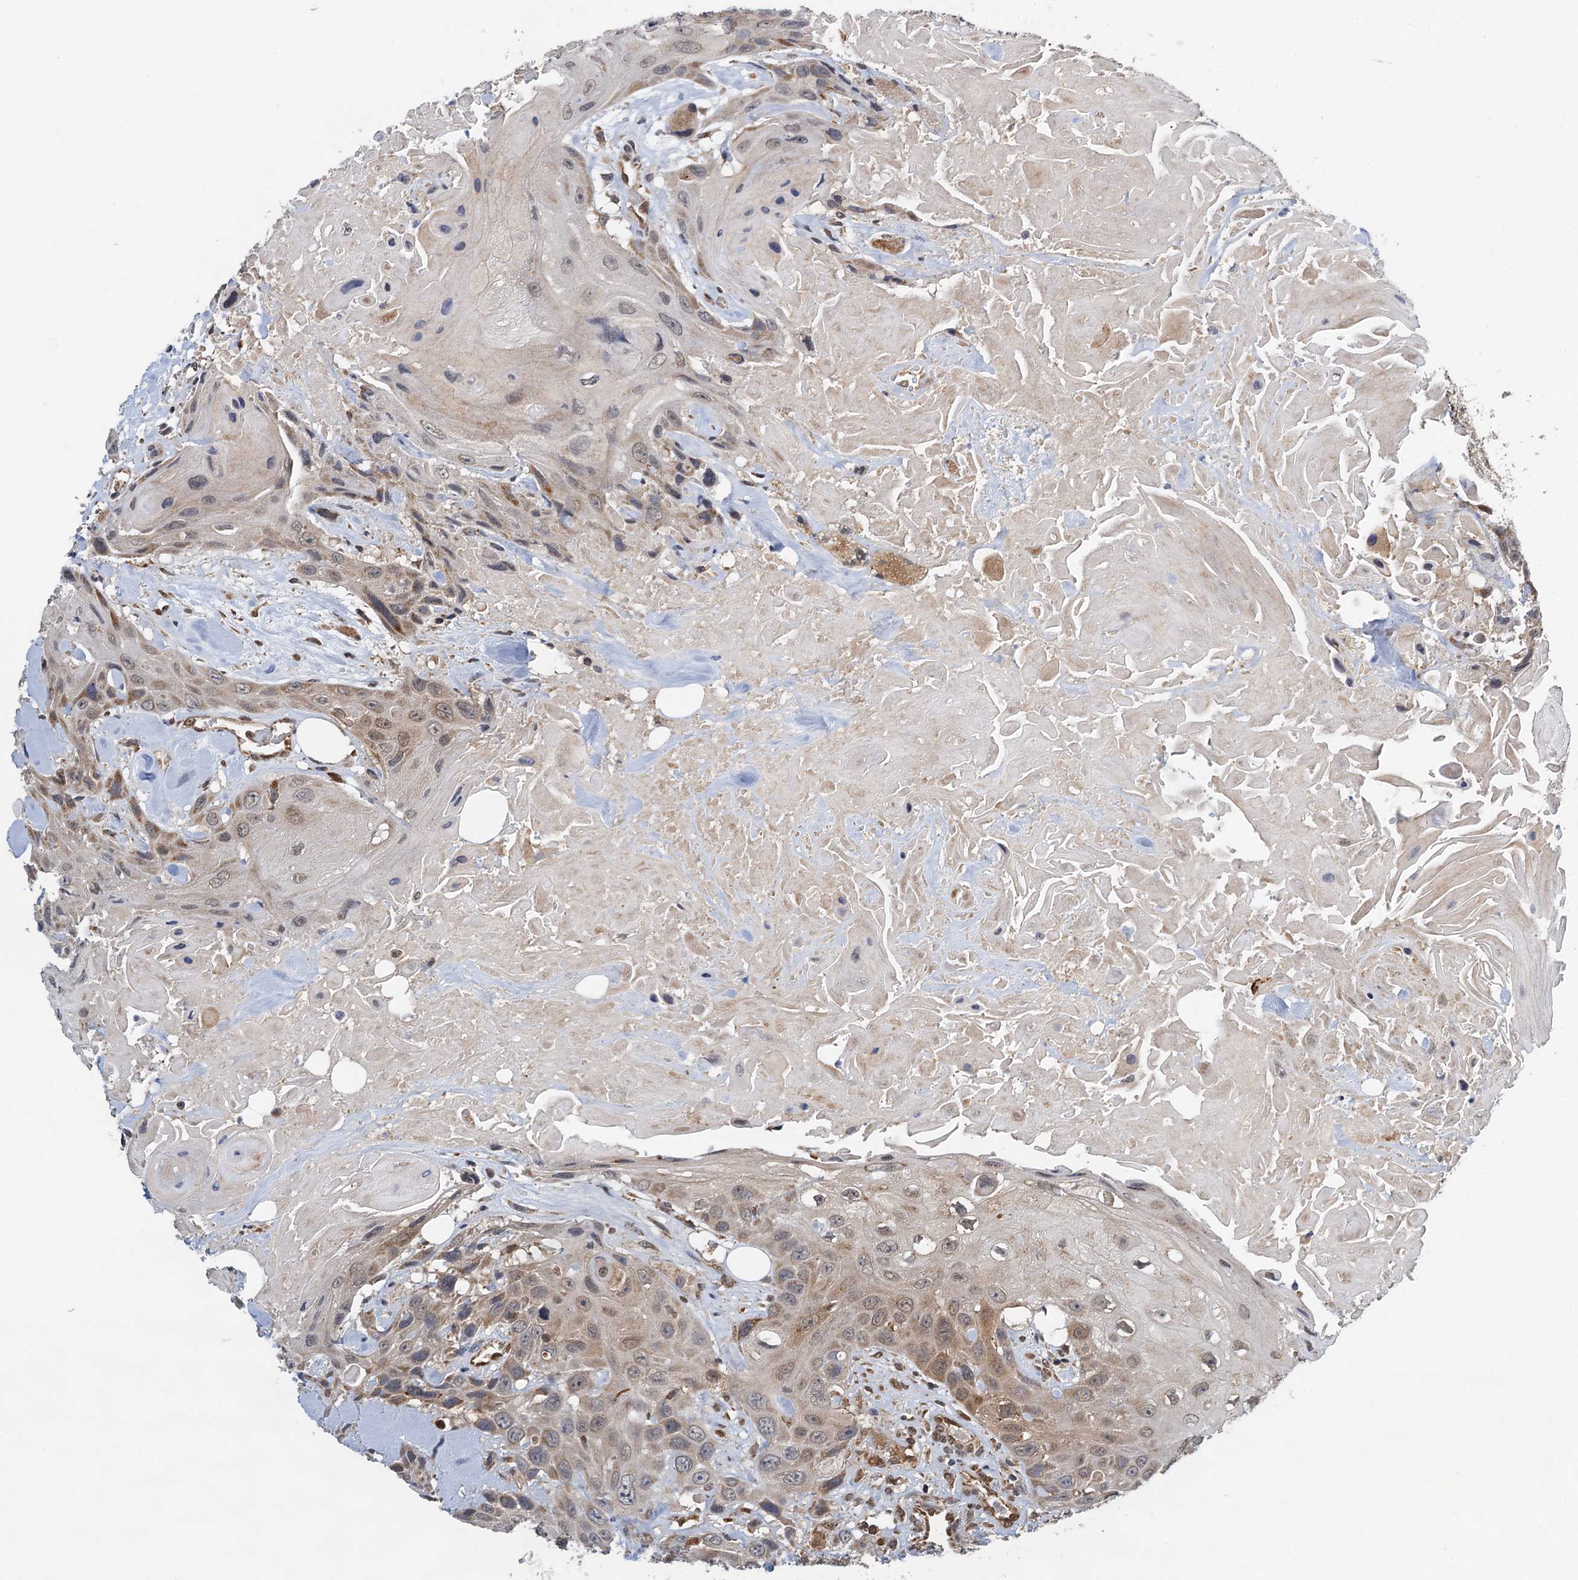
{"staining": {"intensity": "moderate", "quantity": "<25%", "location": "cytoplasmic/membranous,nuclear"}, "tissue": "head and neck cancer", "cell_type": "Tumor cells", "image_type": "cancer", "snomed": [{"axis": "morphology", "description": "Squamous cell carcinoma, NOS"}, {"axis": "topography", "description": "Head-Neck"}], "caption": "Immunohistochemistry photomicrograph of neoplastic tissue: squamous cell carcinoma (head and neck) stained using immunohistochemistry reveals low levels of moderate protein expression localized specifically in the cytoplasmic/membranous and nuclear of tumor cells, appearing as a cytoplasmic/membranous and nuclear brown color.", "gene": "CMPK2", "patient": {"sex": "male", "age": 81}}